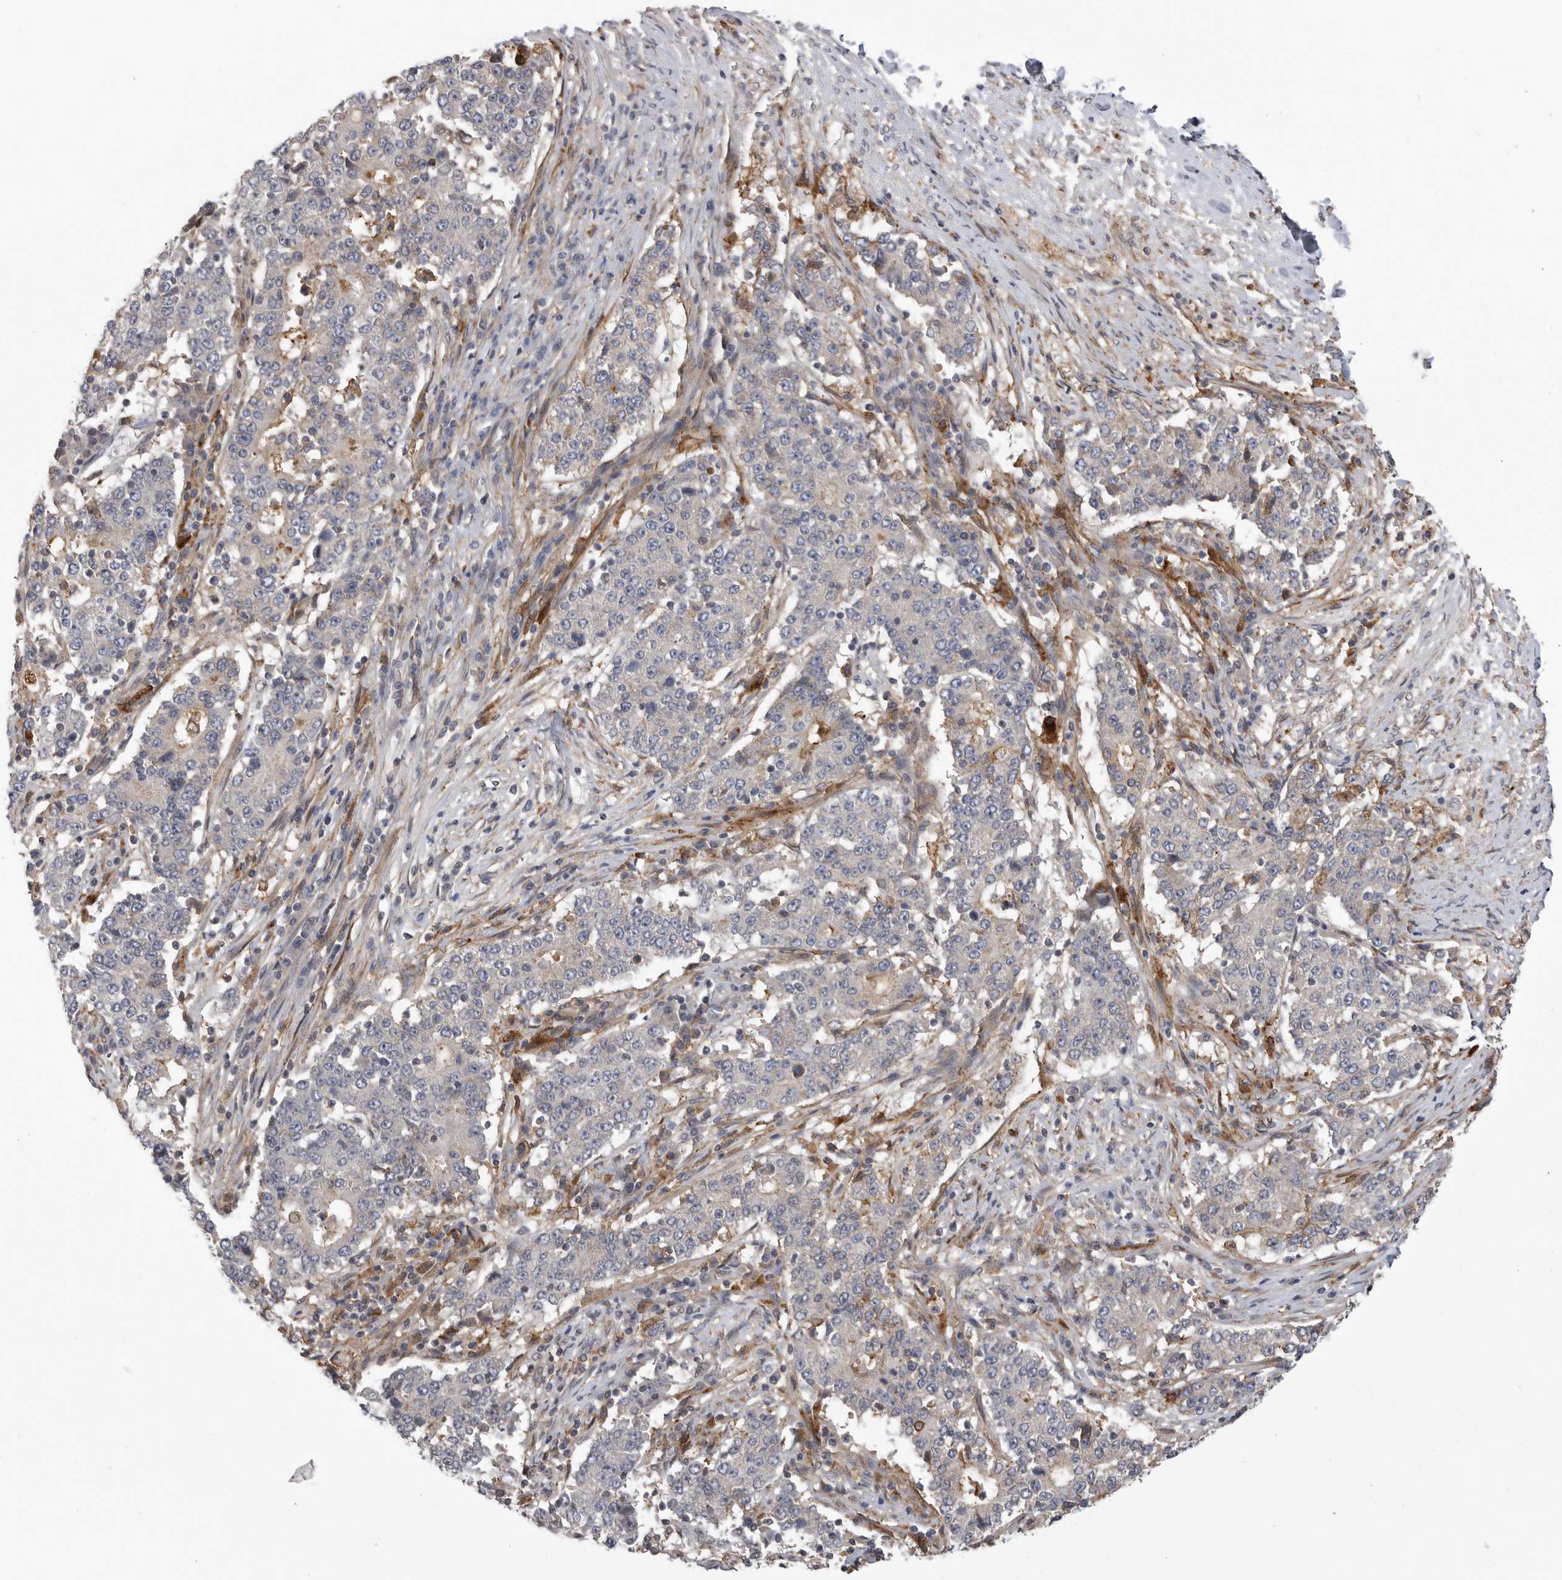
{"staining": {"intensity": "negative", "quantity": "none", "location": "none"}, "tissue": "stomach cancer", "cell_type": "Tumor cells", "image_type": "cancer", "snomed": [{"axis": "morphology", "description": "Adenocarcinoma, NOS"}, {"axis": "topography", "description": "Stomach"}], "caption": "Protein analysis of stomach cancer (adenocarcinoma) reveals no significant expression in tumor cells. (Stains: DAB immunohistochemistry with hematoxylin counter stain, Microscopy: brightfield microscopy at high magnification).", "gene": "NECTIN1", "patient": {"sex": "male", "age": 59}}